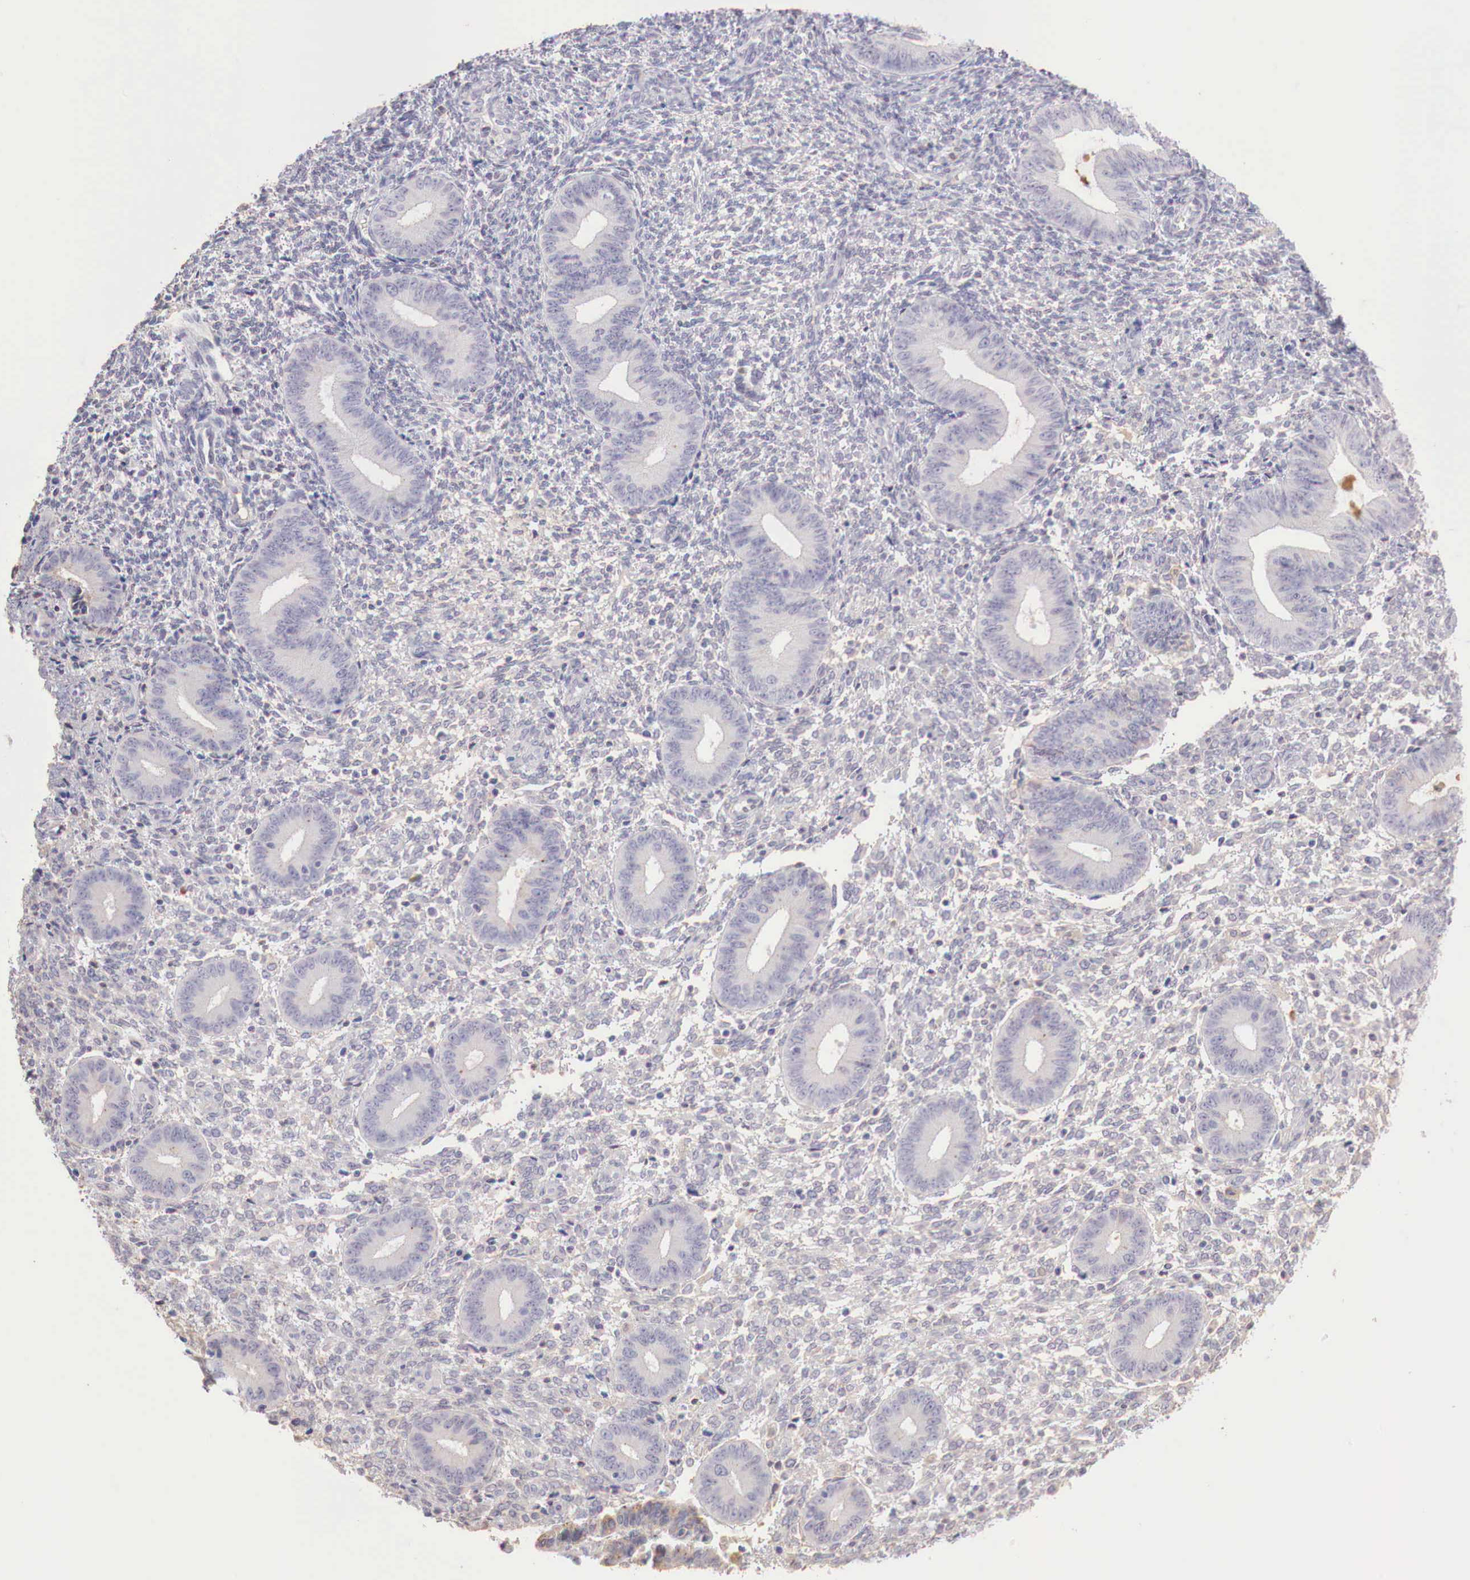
{"staining": {"intensity": "negative", "quantity": "none", "location": "none"}, "tissue": "endometrium", "cell_type": "Cells in endometrial stroma", "image_type": "normal", "snomed": [{"axis": "morphology", "description": "Normal tissue, NOS"}, {"axis": "topography", "description": "Endometrium"}], "caption": "DAB (3,3'-diaminobenzidine) immunohistochemical staining of normal human endometrium demonstrates no significant staining in cells in endometrial stroma. (DAB IHC, high magnification).", "gene": "XPNPEP2", "patient": {"sex": "female", "age": 35}}